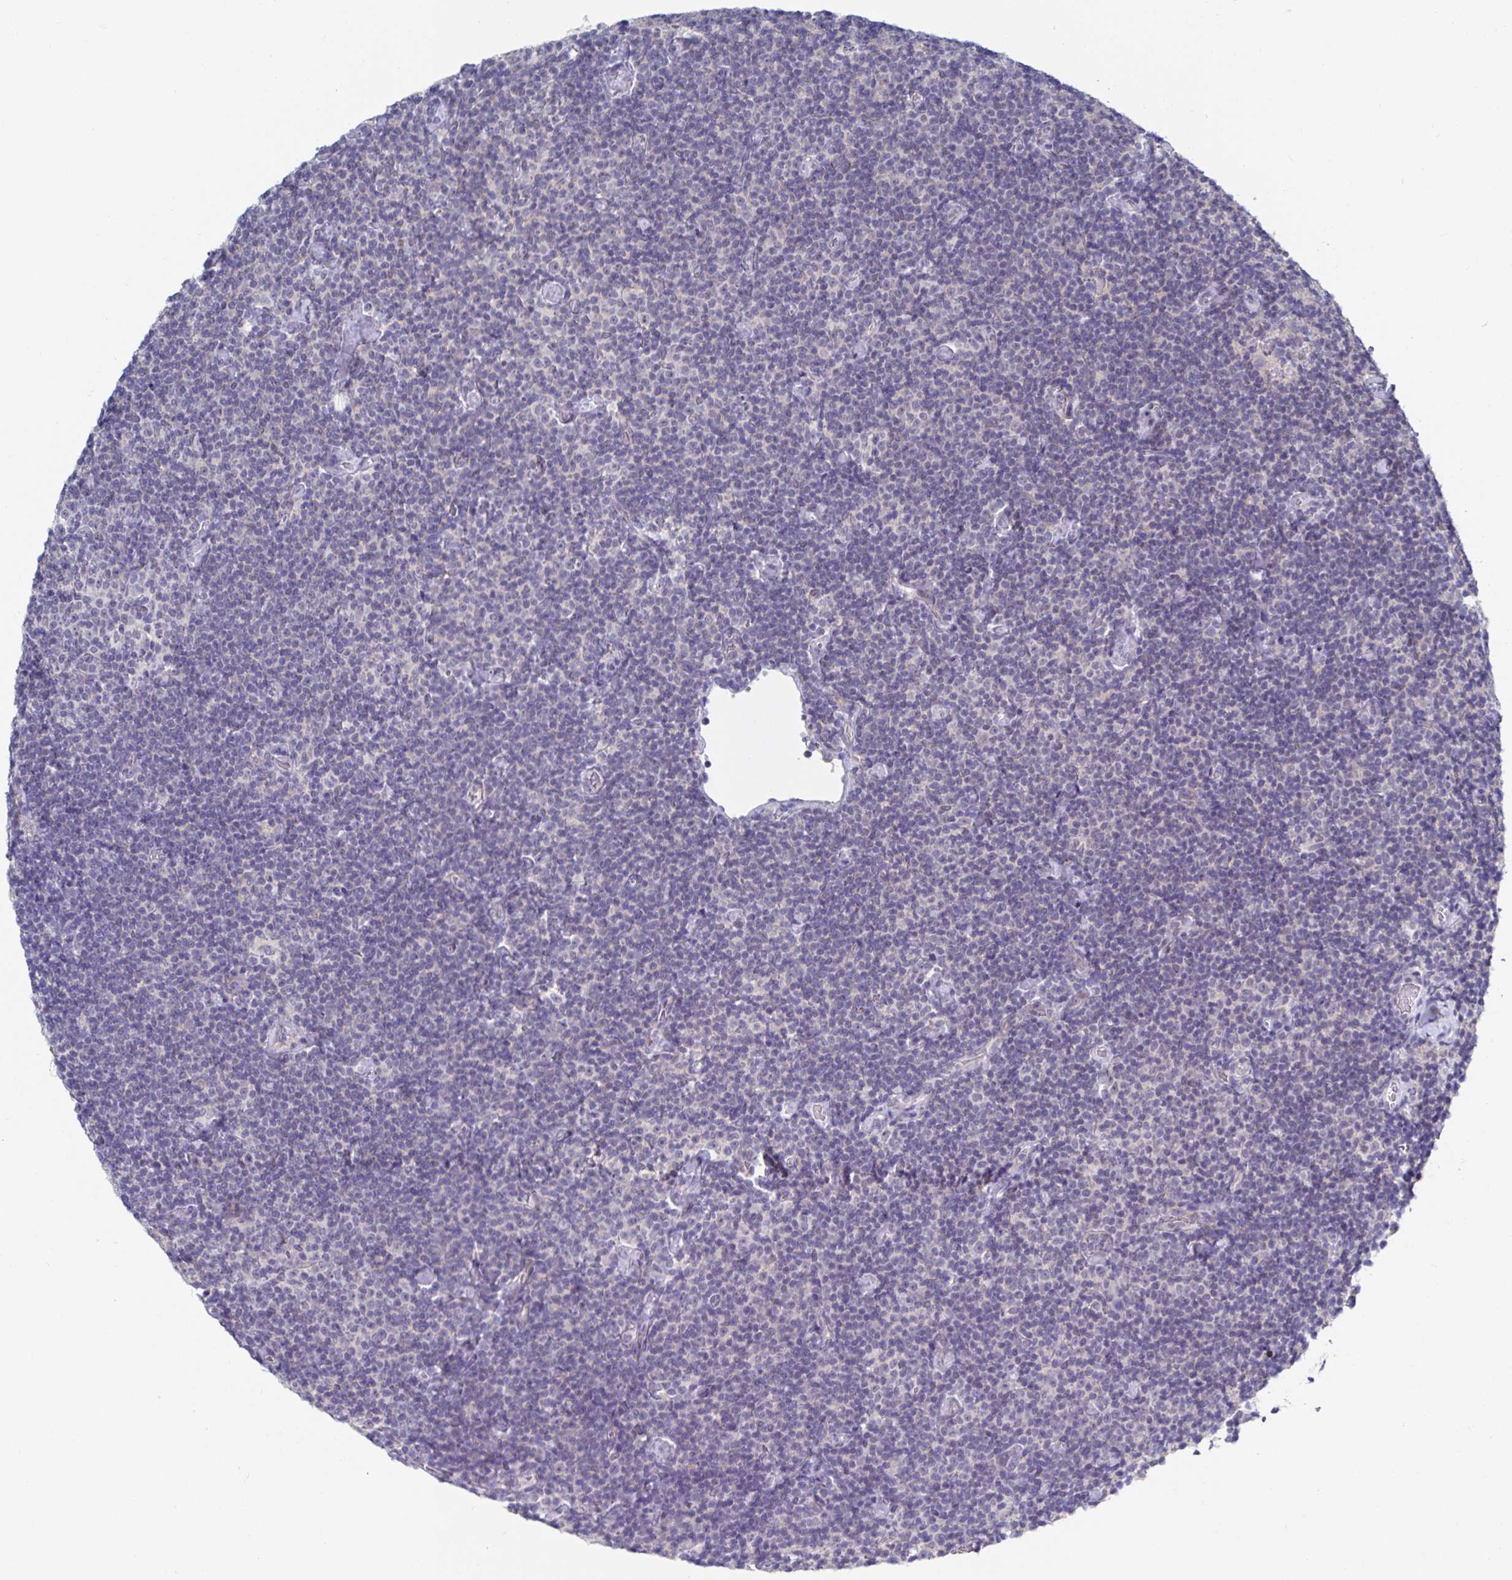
{"staining": {"intensity": "negative", "quantity": "none", "location": "none"}, "tissue": "lymphoma", "cell_type": "Tumor cells", "image_type": "cancer", "snomed": [{"axis": "morphology", "description": "Malignant lymphoma, non-Hodgkin's type, Low grade"}, {"axis": "topography", "description": "Lymph node"}], "caption": "High power microscopy photomicrograph of an immunohistochemistry (IHC) micrograph of malignant lymphoma, non-Hodgkin's type (low-grade), revealing no significant expression in tumor cells. The staining was performed using DAB (3,3'-diaminobenzidine) to visualize the protein expression in brown, while the nuclei were stained in blue with hematoxylin (Magnification: 20x).", "gene": "ZIK1", "patient": {"sex": "male", "age": 81}}